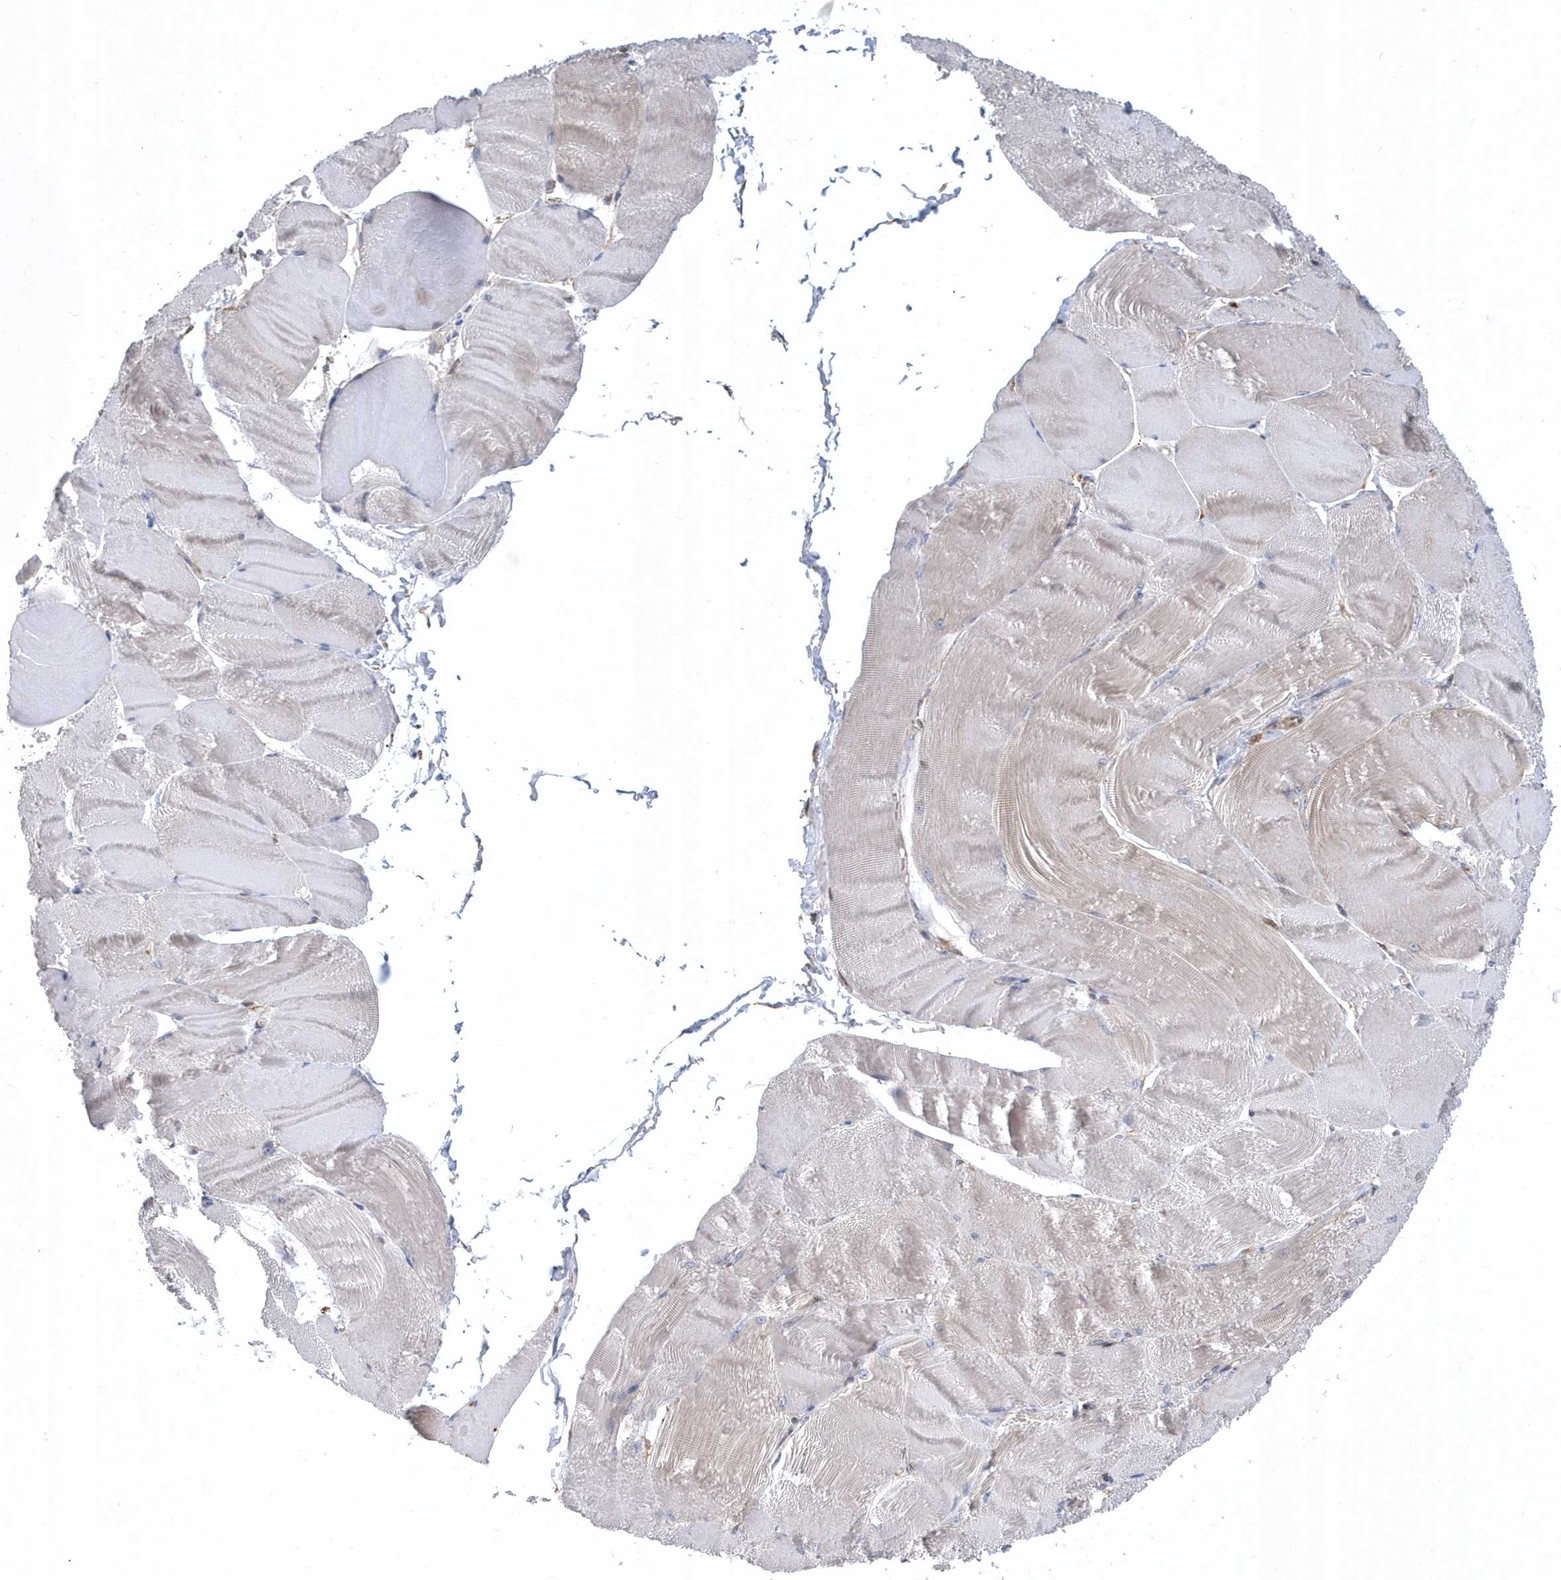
{"staining": {"intensity": "weak", "quantity": "<25%", "location": "cytoplasmic/membranous"}, "tissue": "skeletal muscle", "cell_type": "Myocytes", "image_type": "normal", "snomed": [{"axis": "morphology", "description": "Normal tissue, NOS"}, {"axis": "morphology", "description": "Basal cell carcinoma"}, {"axis": "topography", "description": "Skeletal muscle"}], "caption": "Immunohistochemistry of normal skeletal muscle reveals no expression in myocytes.", "gene": "VAMP7", "patient": {"sex": "female", "age": 64}}